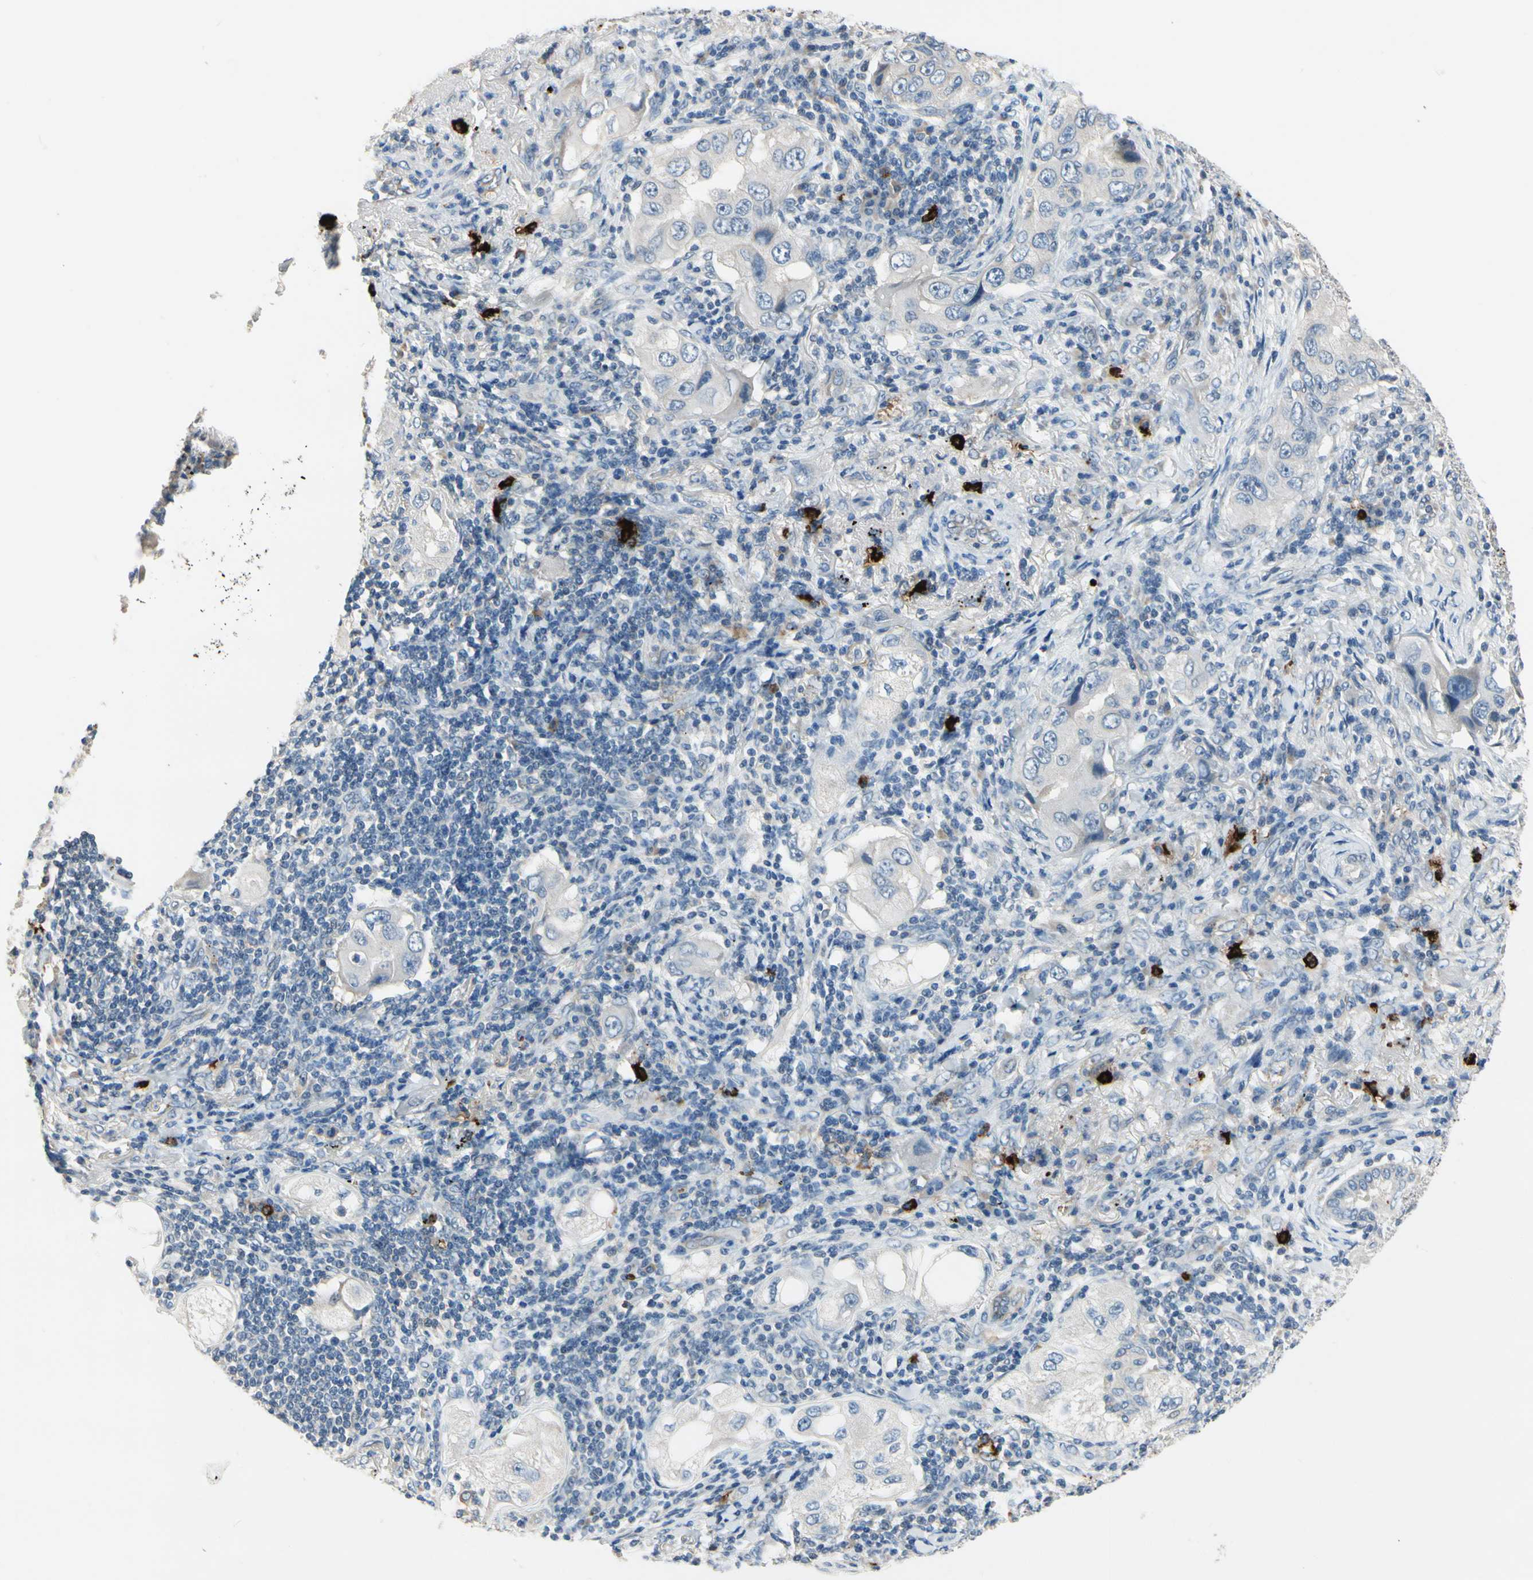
{"staining": {"intensity": "negative", "quantity": "none", "location": "none"}, "tissue": "lung cancer", "cell_type": "Tumor cells", "image_type": "cancer", "snomed": [{"axis": "morphology", "description": "Adenocarcinoma, NOS"}, {"axis": "topography", "description": "Lung"}], "caption": "High magnification brightfield microscopy of lung adenocarcinoma stained with DAB (3,3'-diaminobenzidine) (brown) and counterstained with hematoxylin (blue): tumor cells show no significant positivity.", "gene": "CPA3", "patient": {"sex": "female", "age": 65}}